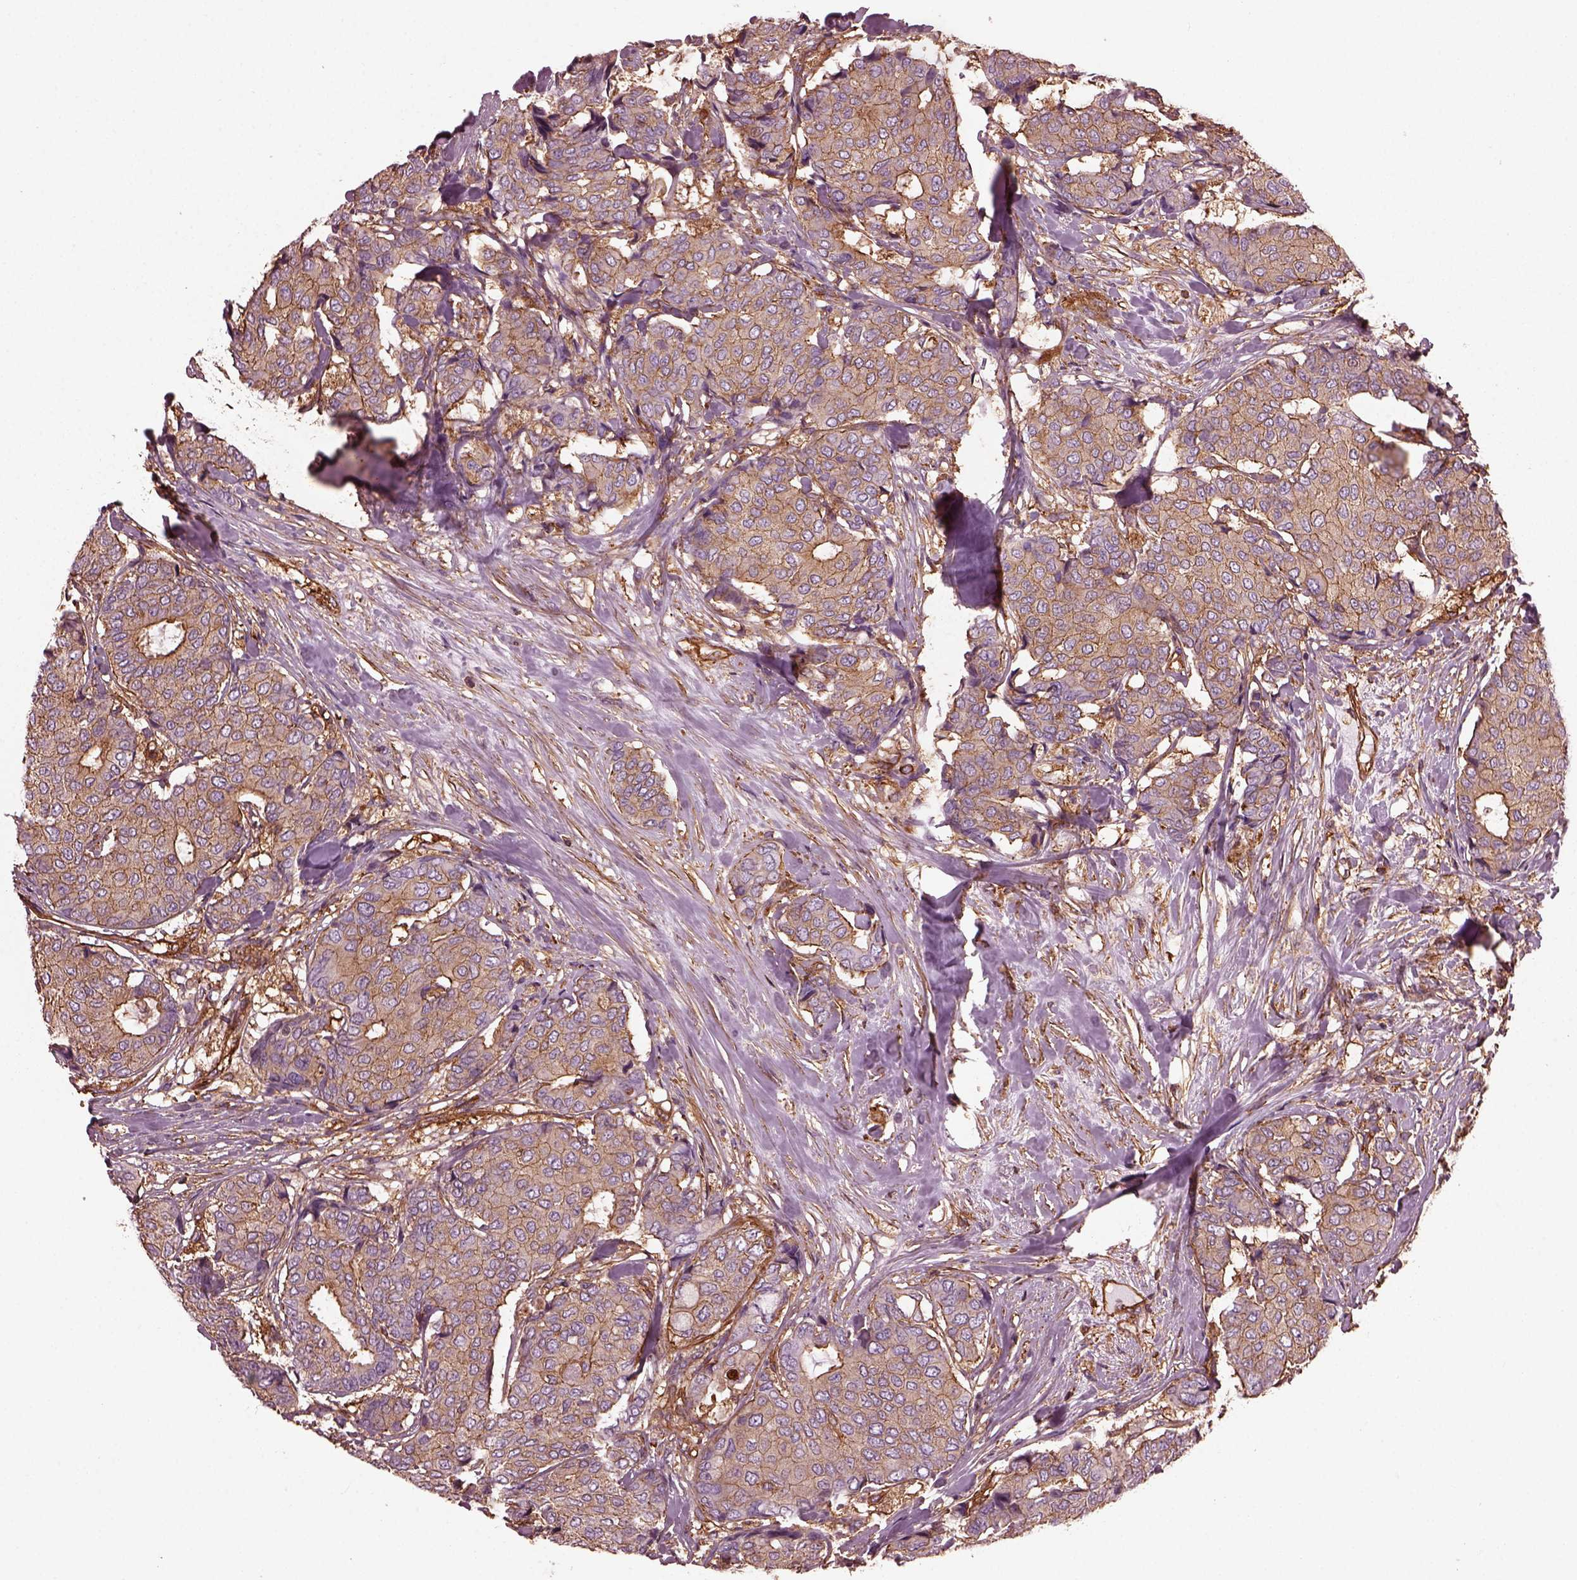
{"staining": {"intensity": "moderate", "quantity": ">75%", "location": "cytoplasmic/membranous"}, "tissue": "breast cancer", "cell_type": "Tumor cells", "image_type": "cancer", "snomed": [{"axis": "morphology", "description": "Duct carcinoma"}, {"axis": "topography", "description": "Breast"}], "caption": "Protein staining of breast cancer tissue exhibits moderate cytoplasmic/membranous staining in about >75% of tumor cells.", "gene": "MYL6", "patient": {"sex": "female", "age": 75}}